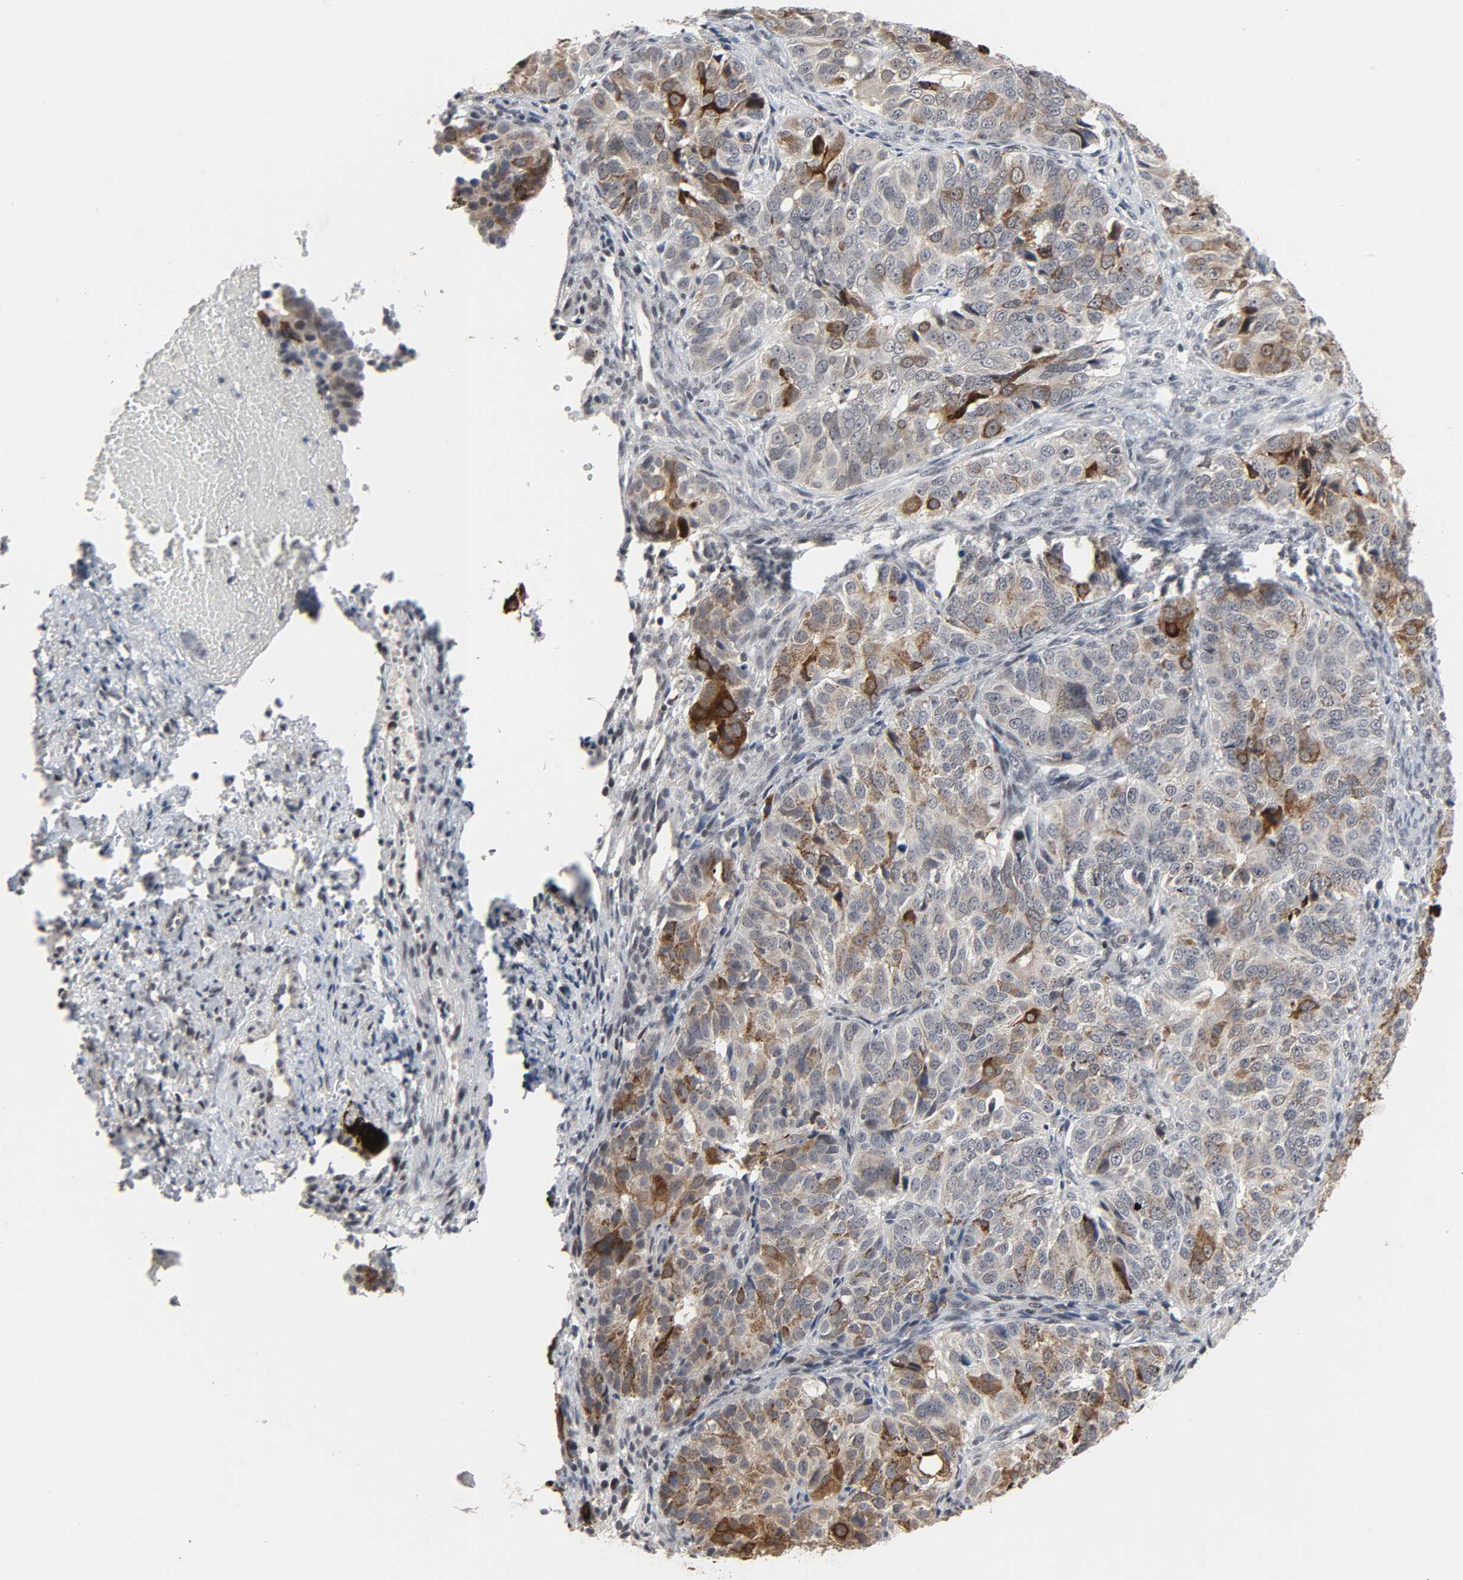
{"staining": {"intensity": "moderate", "quantity": "25%-75%", "location": "cytoplasmic/membranous"}, "tissue": "ovarian cancer", "cell_type": "Tumor cells", "image_type": "cancer", "snomed": [{"axis": "morphology", "description": "Carcinoma, endometroid"}, {"axis": "topography", "description": "Ovary"}], "caption": "Endometroid carcinoma (ovarian) tissue displays moderate cytoplasmic/membranous positivity in approximately 25%-75% of tumor cells, visualized by immunohistochemistry.", "gene": "MUC1", "patient": {"sex": "female", "age": 51}}